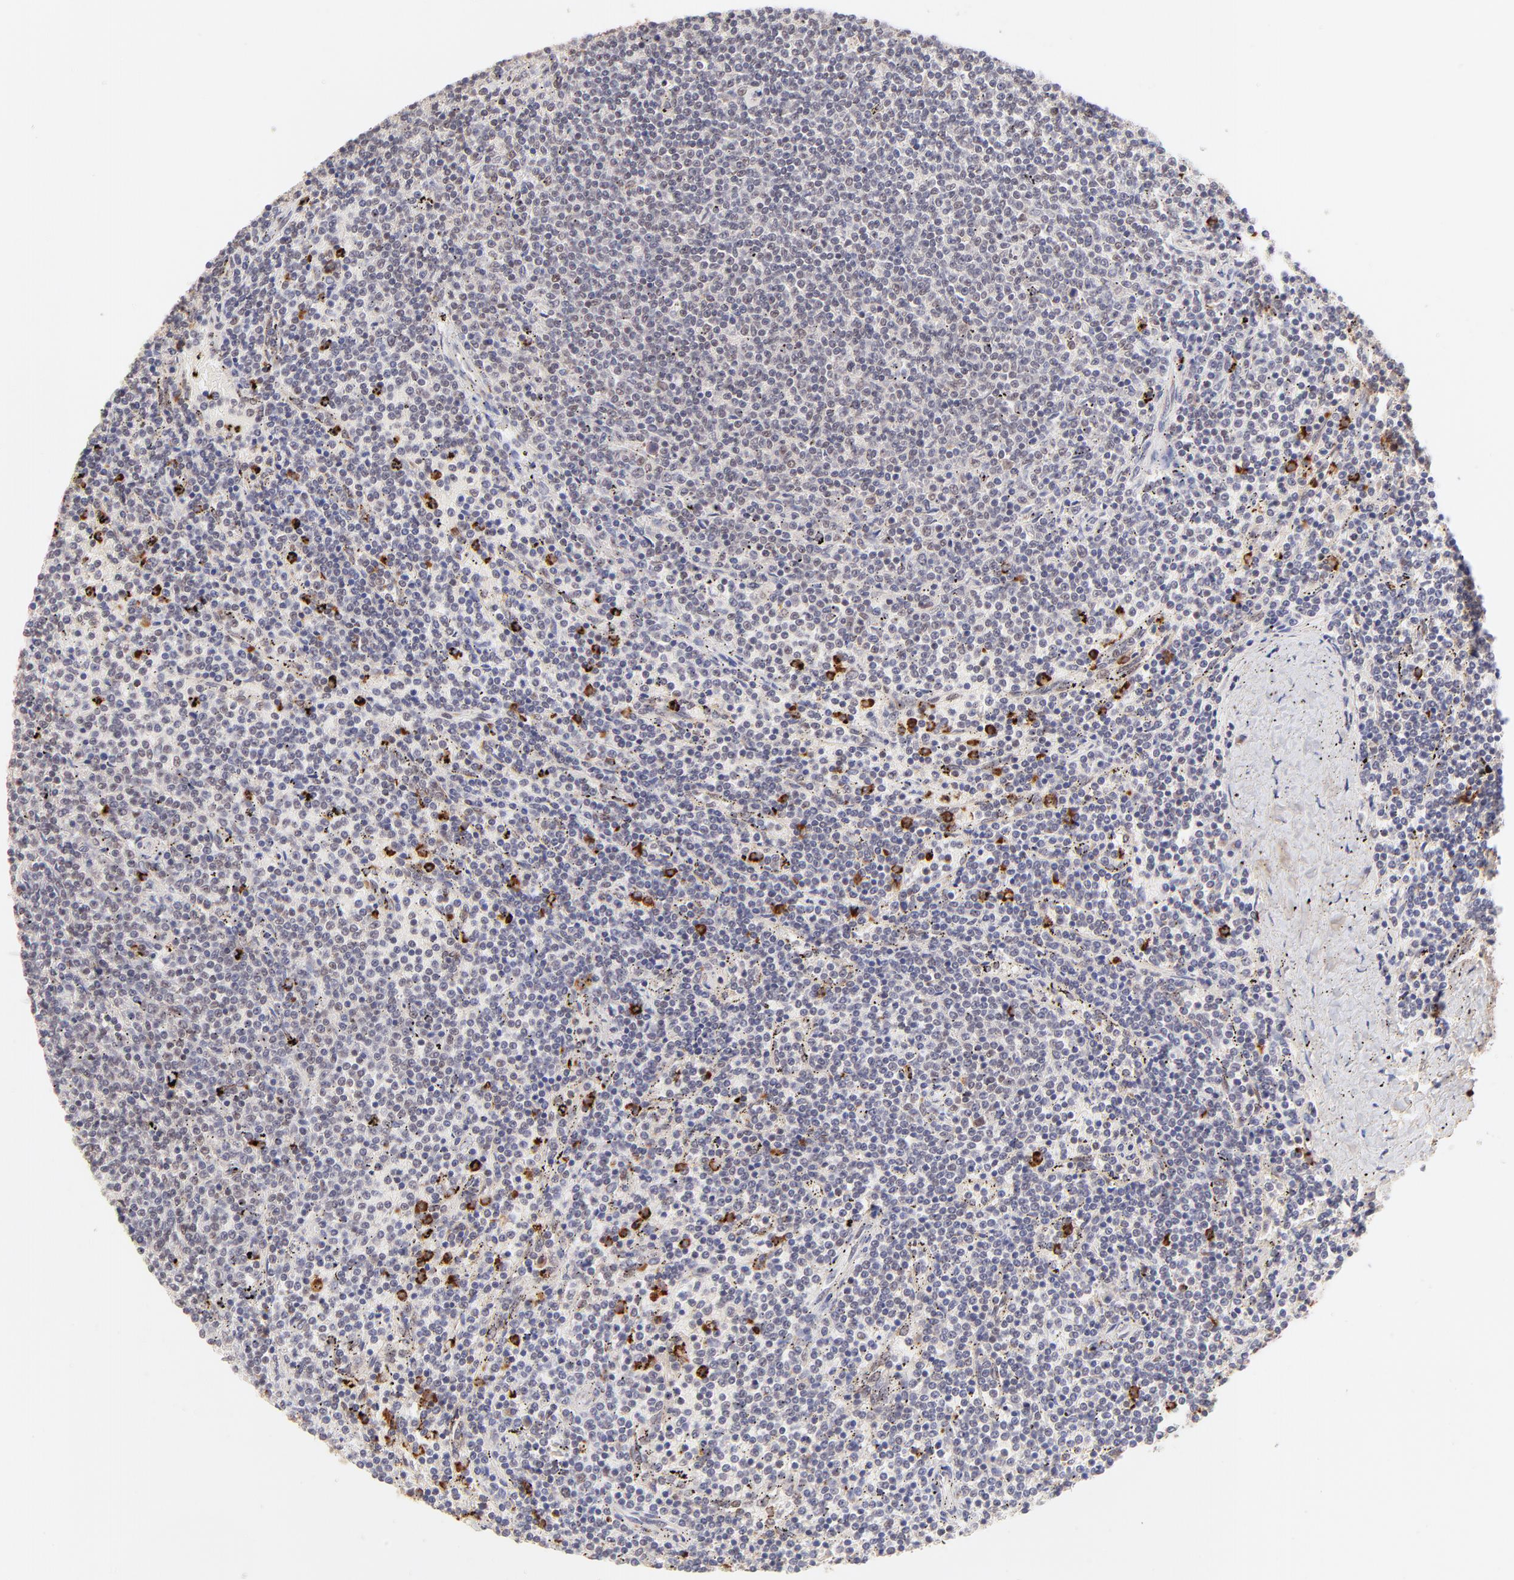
{"staining": {"intensity": "strong", "quantity": "<25%", "location": "cytoplasmic/membranous"}, "tissue": "lymphoma", "cell_type": "Tumor cells", "image_type": "cancer", "snomed": [{"axis": "morphology", "description": "Malignant lymphoma, non-Hodgkin's type, Low grade"}, {"axis": "topography", "description": "Spleen"}], "caption": "Human lymphoma stained with a brown dye shows strong cytoplasmic/membranous positive expression in about <25% of tumor cells.", "gene": "MED12", "patient": {"sex": "female", "age": 50}}